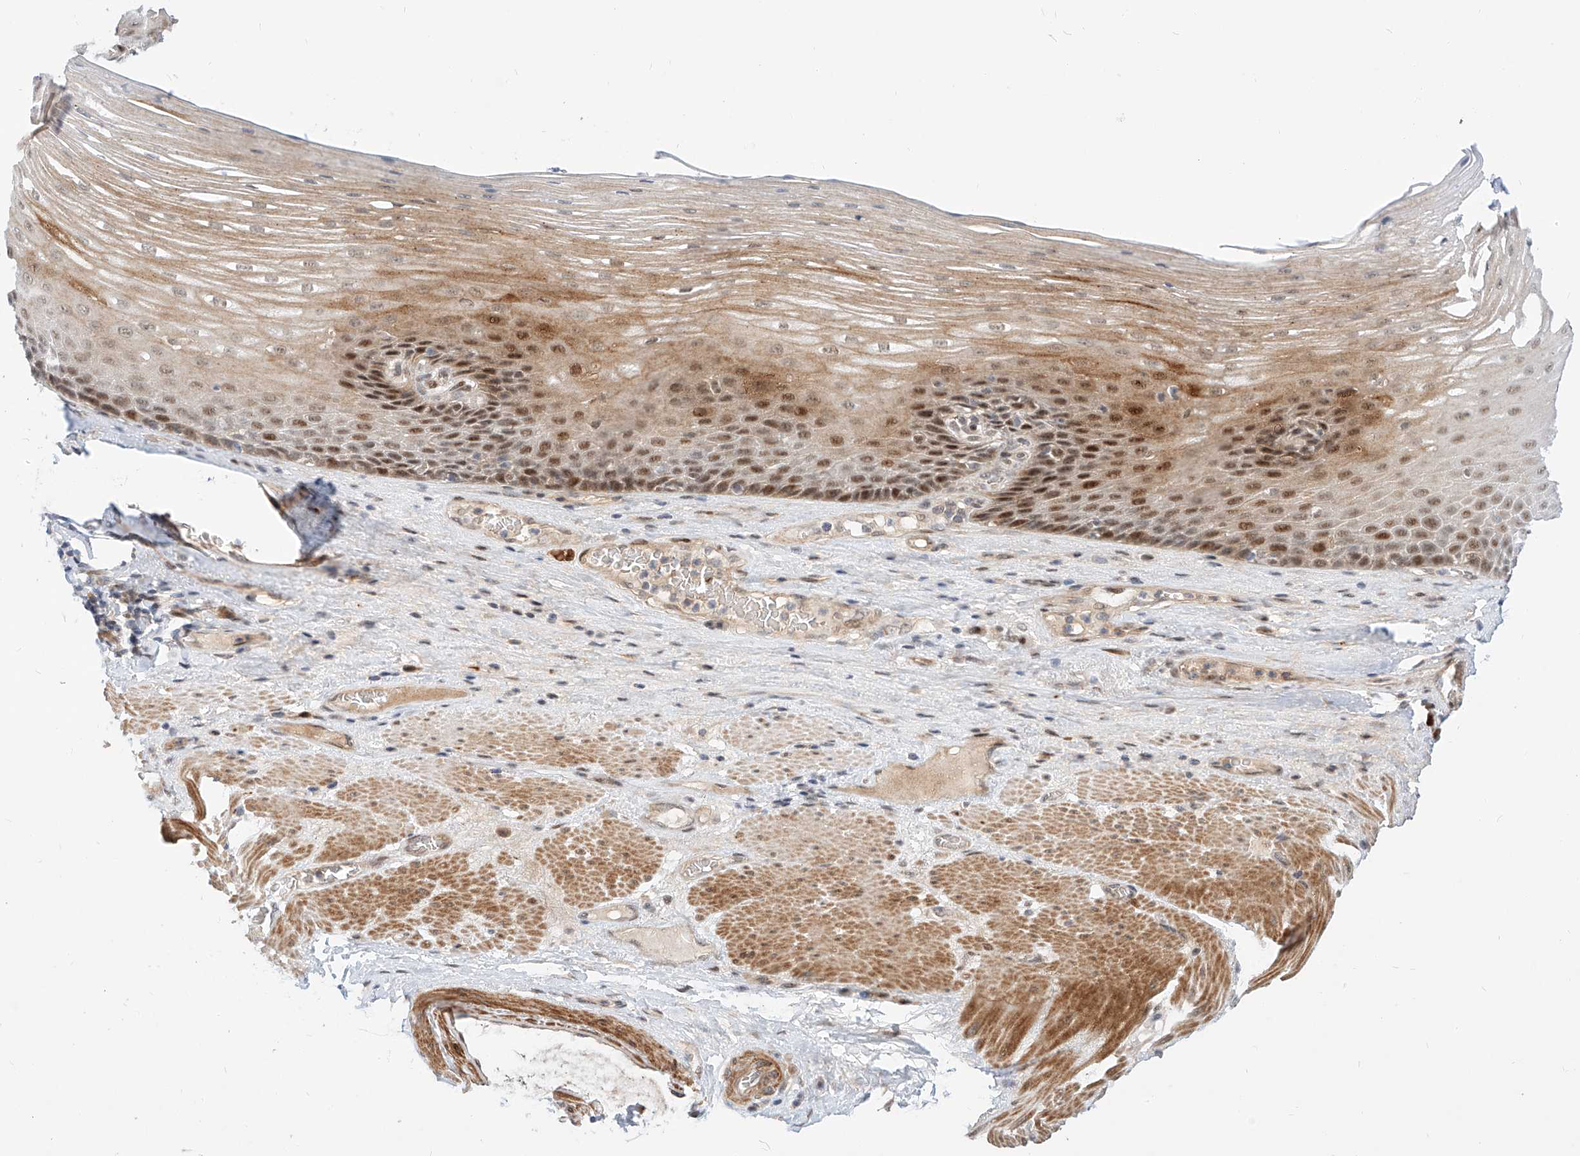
{"staining": {"intensity": "moderate", "quantity": ">75%", "location": "cytoplasmic/membranous,nuclear"}, "tissue": "esophagus", "cell_type": "Squamous epithelial cells", "image_type": "normal", "snomed": [{"axis": "morphology", "description": "Normal tissue, NOS"}, {"axis": "topography", "description": "Esophagus"}], "caption": "The image demonstrates a brown stain indicating the presence of a protein in the cytoplasmic/membranous,nuclear of squamous epithelial cells in esophagus. The protein of interest is stained brown, and the nuclei are stained in blue (DAB (3,3'-diaminobenzidine) IHC with brightfield microscopy, high magnification).", "gene": "CBX8", "patient": {"sex": "male", "age": 62}}